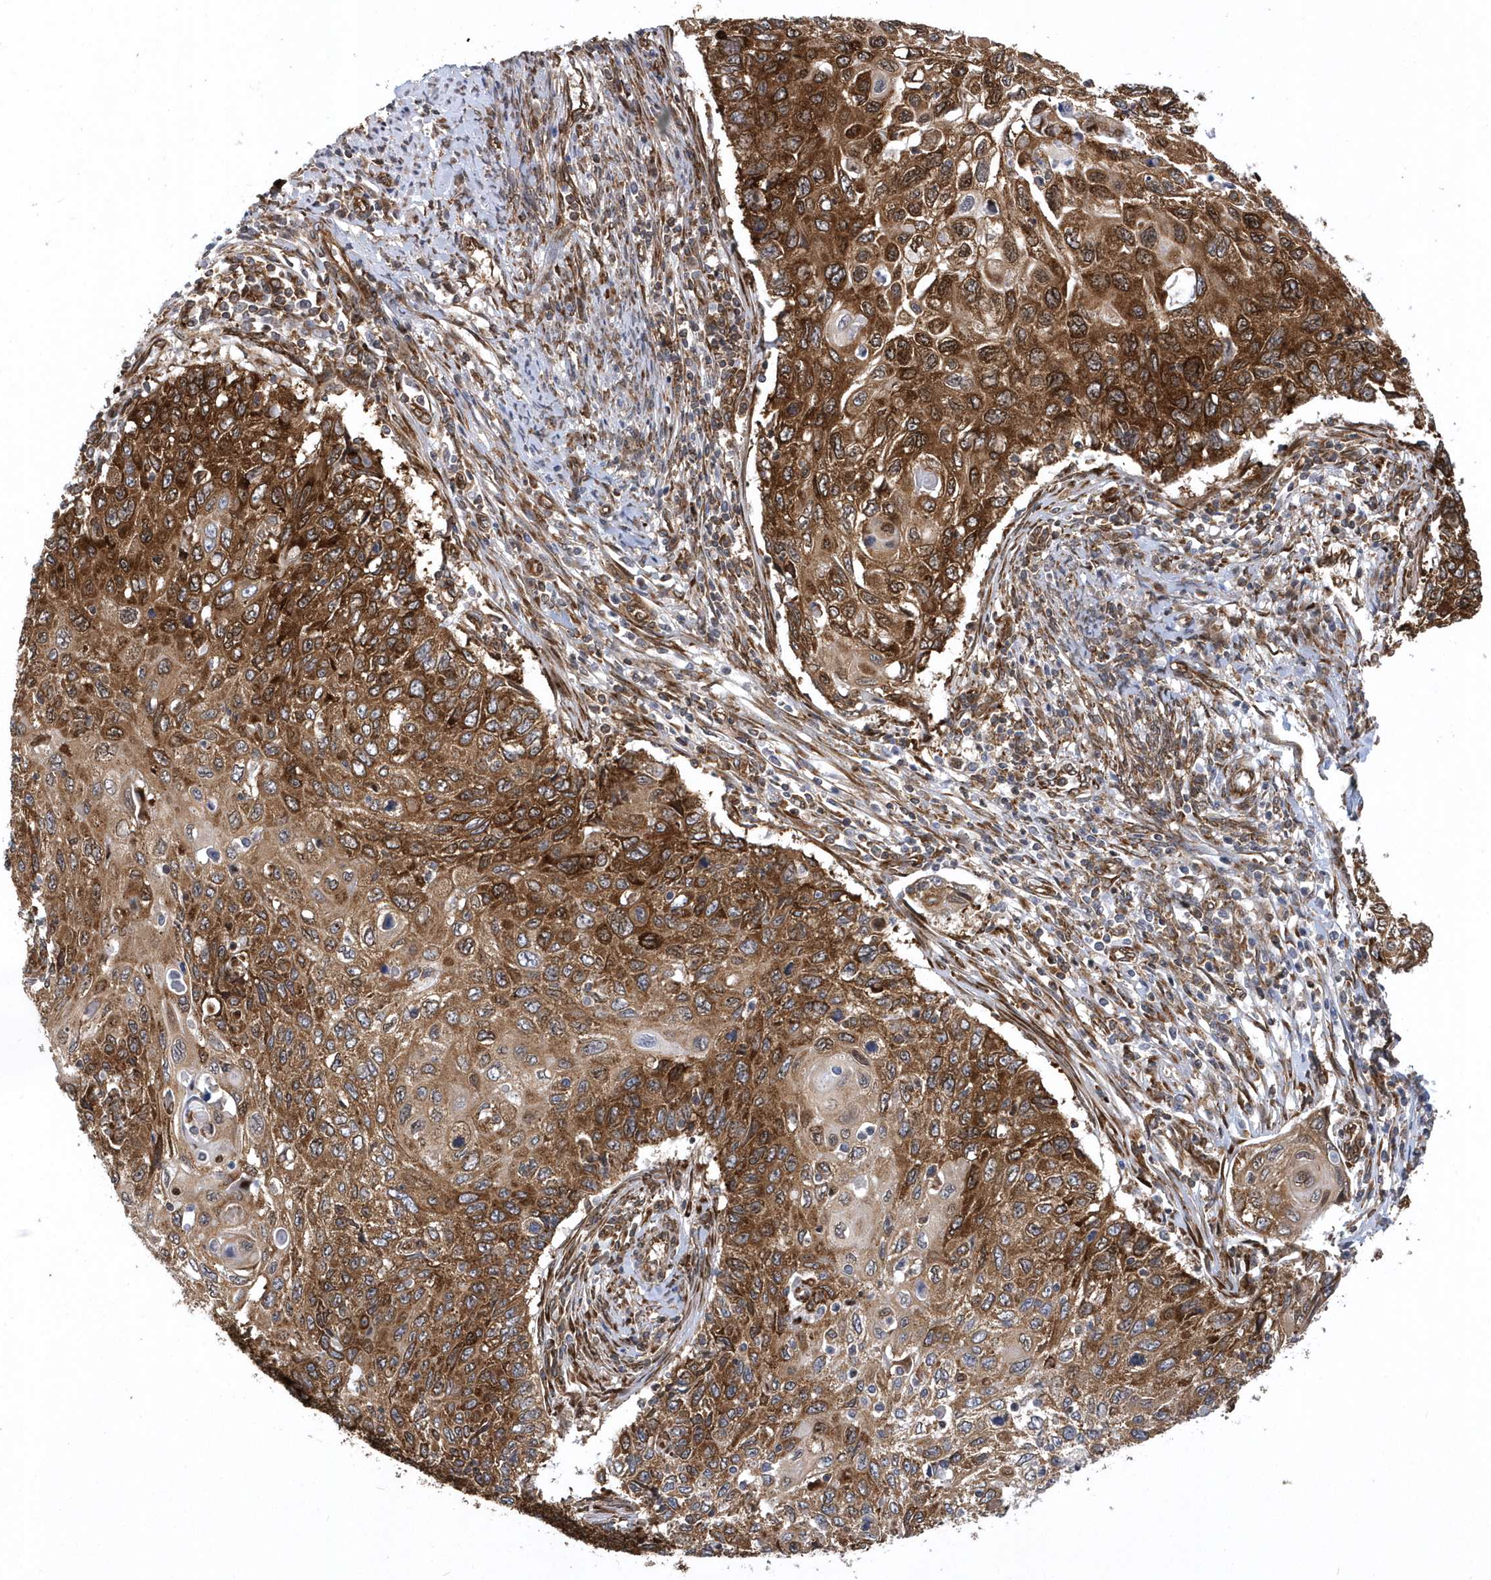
{"staining": {"intensity": "strong", "quantity": ">75%", "location": "cytoplasmic/membranous,nuclear"}, "tissue": "cervical cancer", "cell_type": "Tumor cells", "image_type": "cancer", "snomed": [{"axis": "morphology", "description": "Squamous cell carcinoma, NOS"}, {"axis": "topography", "description": "Cervix"}], "caption": "The histopathology image exhibits immunohistochemical staining of cervical cancer. There is strong cytoplasmic/membranous and nuclear positivity is appreciated in approximately >75% of tumor cells.", "gene": "PHF1", "patient": {"sex": "female", "age": 70}}